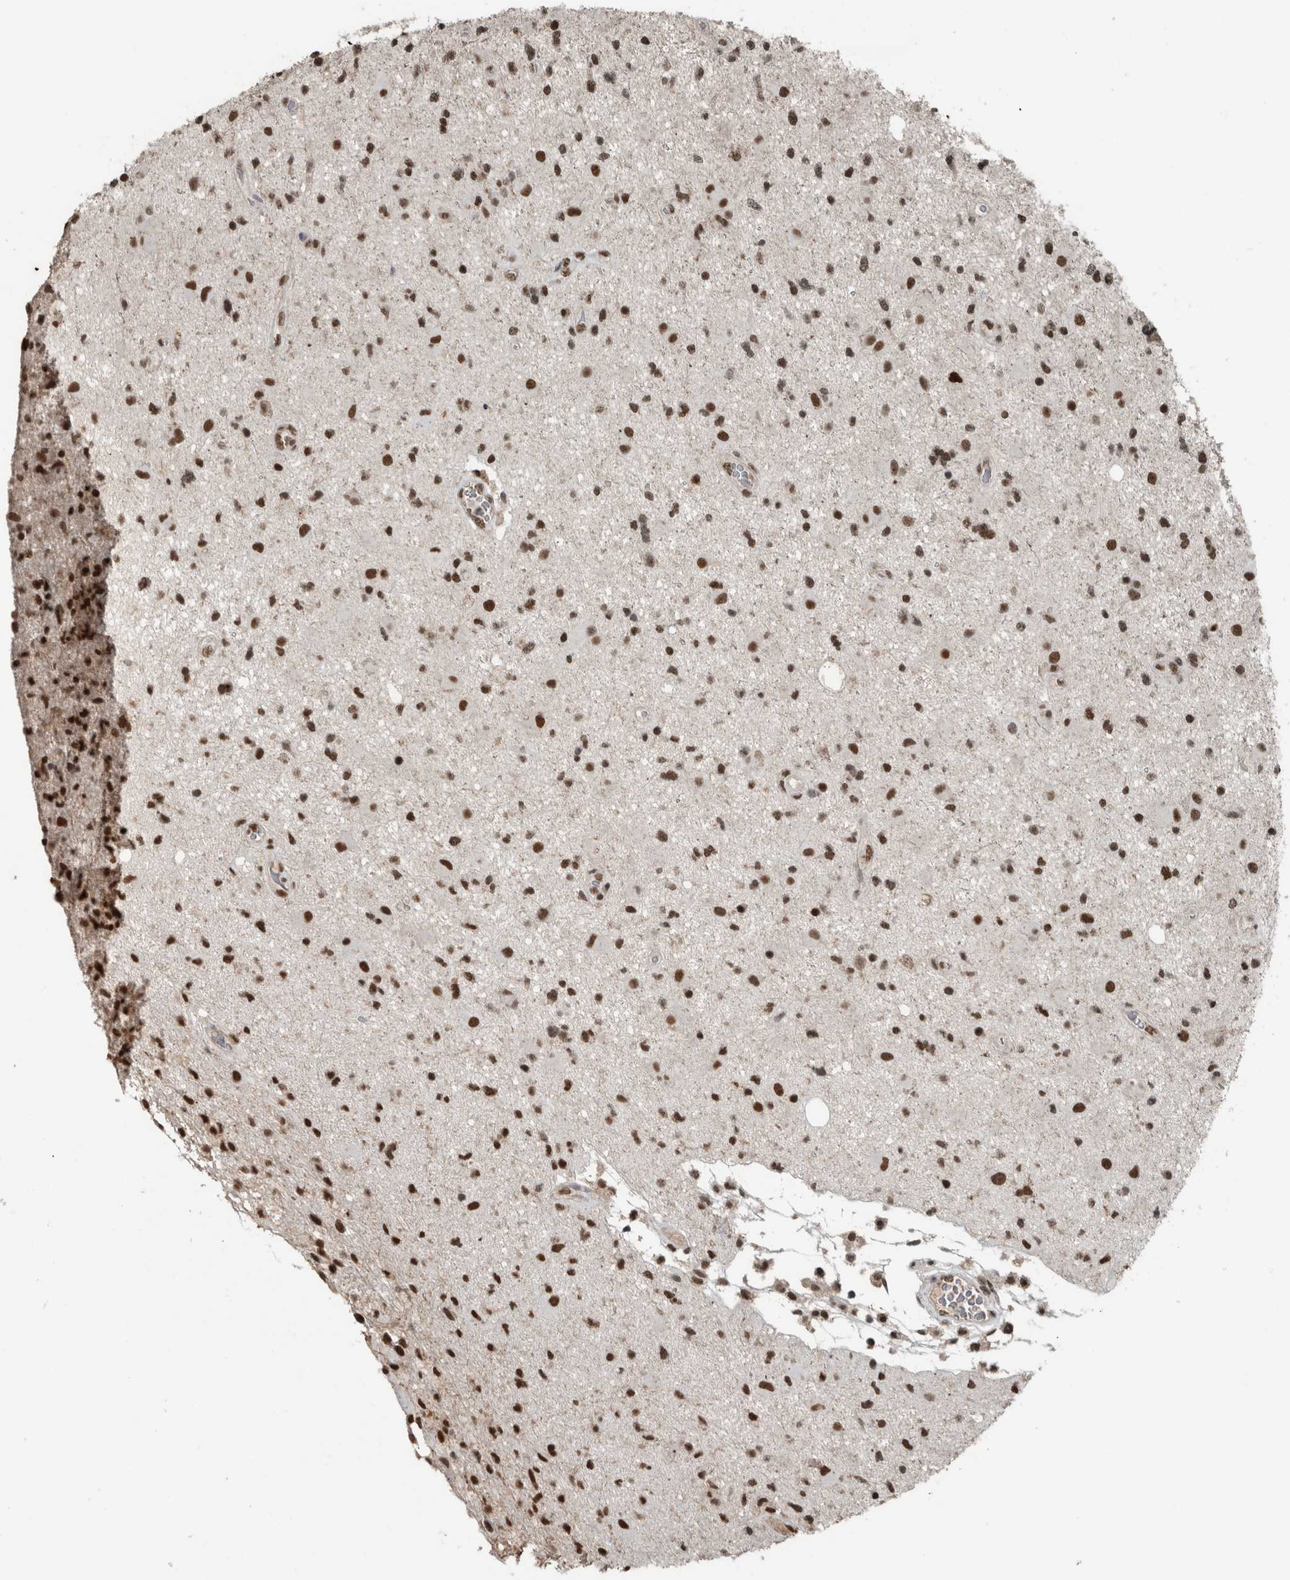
{"staining": {"intensity": "strong", "quantity": ">75%", "location": "nuclear"}, "tissue": "glioma", "cell_type": "Tumor cells", "image_type": "cancer", "snomed": [{"axis": "morphology", "description": "Glioma, malignant, High grade"}, {"axis": "topography", "description": "Brain"}], "caption": "DAB immunohistochemical staining of malignant glioma (high-grade) exhibits strong nuclear protein positivity in approximately >75% of tumor cells.", "gene": "ZNF24", "patient": {"sex": "male", "age": 33}}